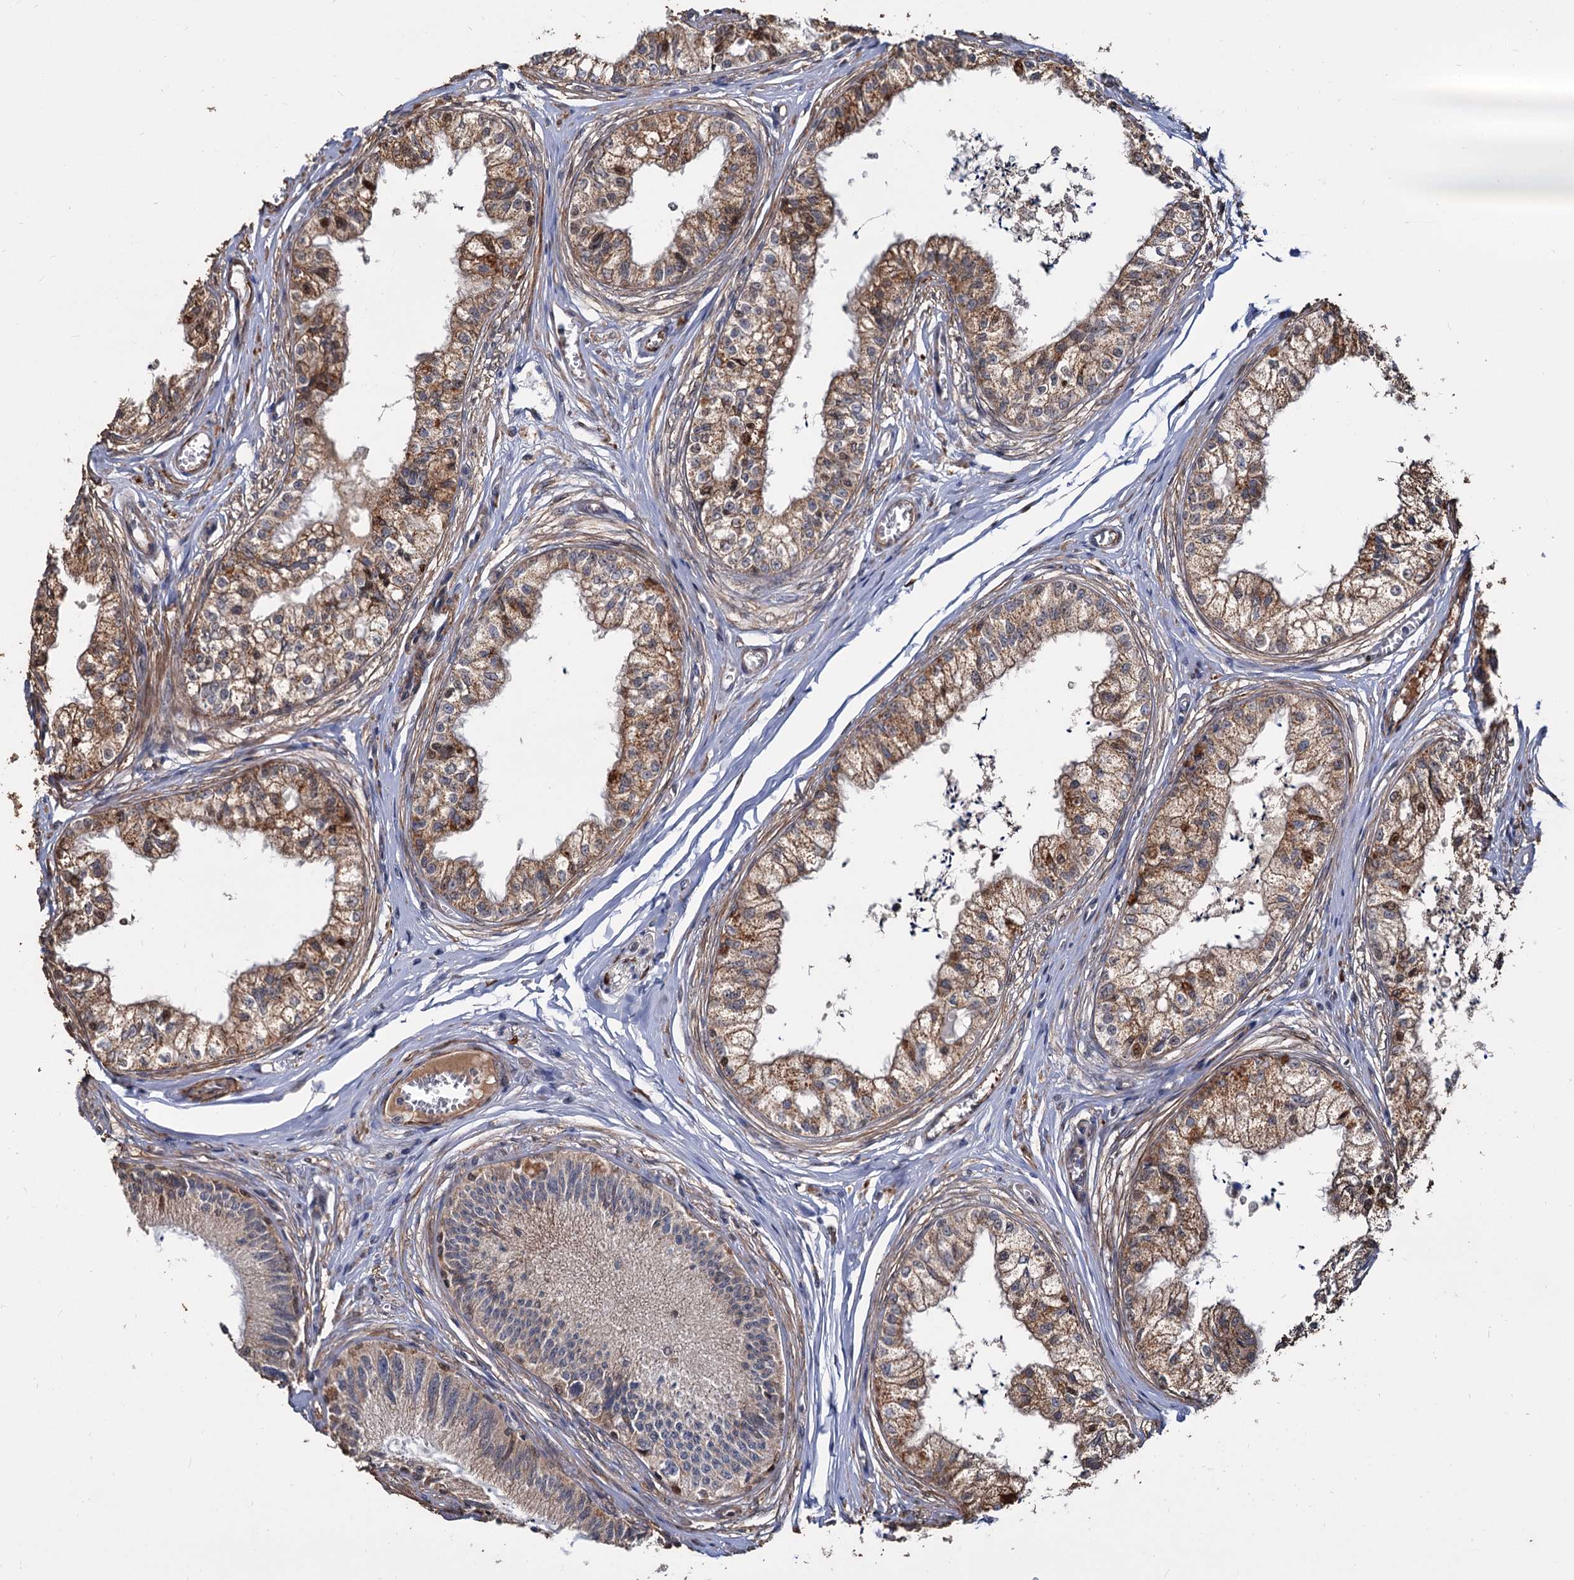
{"staining": {"intensity": "moderate", "quantity": "25%-75%", "location": "cytoplasmic/membranous"}, "tissue": "epididymis", "cell_type": "Glandular cells", "image_type": "normal", "snomed": [{"axis": "morphology", "description": "Normal tissue, NOS"}, {"axis": "topography", "description": "Epididymis"}], "caption": "Epididymis was stained to show a protein in brown. There is medium levels of moderate cytoplasmic/membranous staining in about 25%-75% of glandular cells. The protein of interest is stained brown, and the nuclei are stained in blue (DAB IHC with brightfield microscopy, high magnification).", "gene": "ALKBH7", "patient": {"sex": "male", "age": 79}}